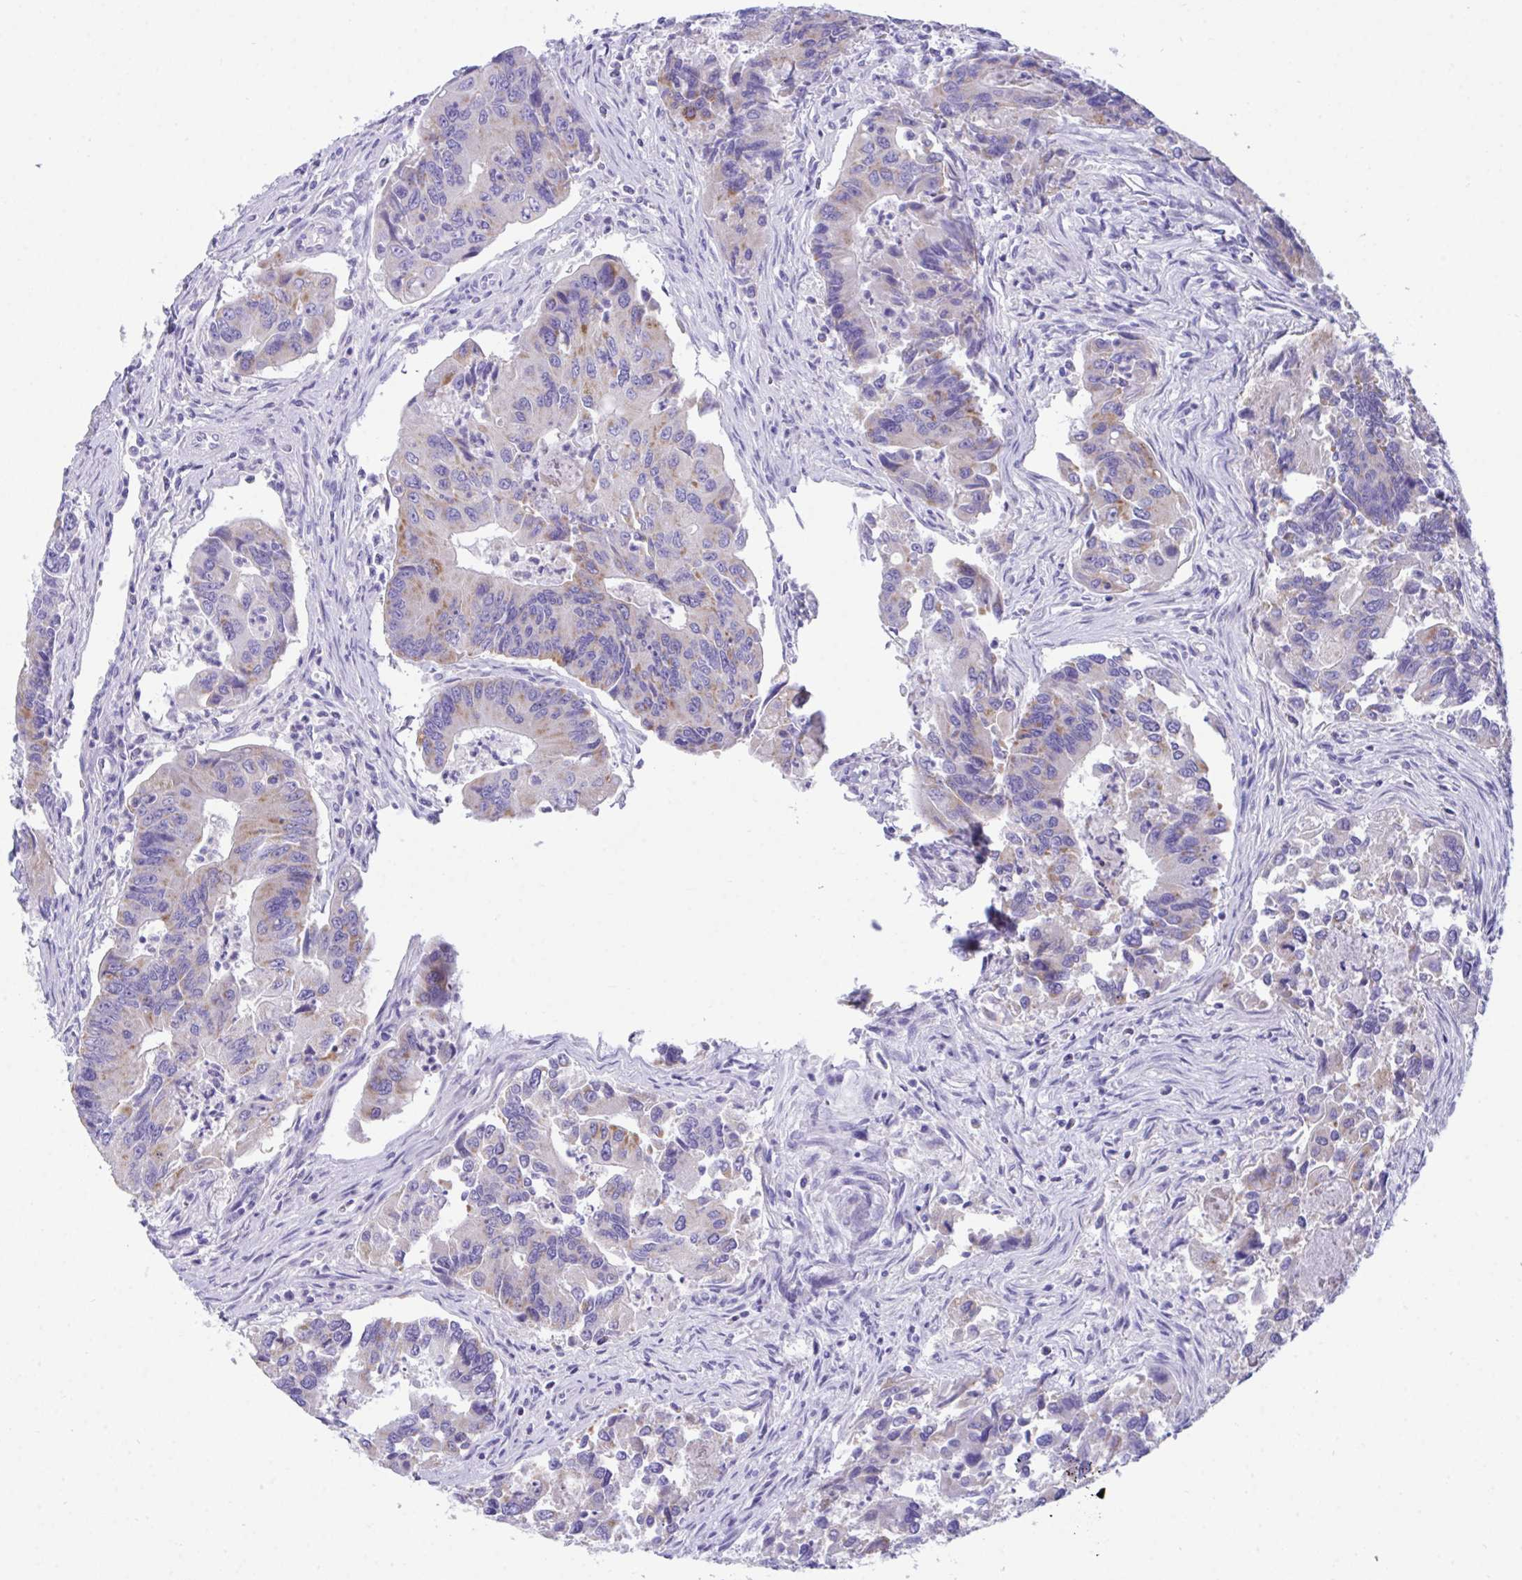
{"staining": {"intensity": "moderate", "quantity": "<25%", "location": "cytoplasmic/membranous"}, "tissue": "colorectal cancer", "cell_type": "Tumor cells", "image_type": "cancer", "snomed": [{"axis": "morphology", "description": "Adenocarcinoma, NOS"}, {"axis": "topography", "description": "Colon"}], "caption": "Protein staining by immunohistochemistry exhibits moderate cytoplasmic/membranous expression in about <25% of tumor cells in adenocarcinoma (colorectal). (DAB (3,3'-diaminobenzidine) IHC with brightfield microscopy, high magnification).", "gene": "TMEM106B", "patient": {"sex": "female", "age": 67}}